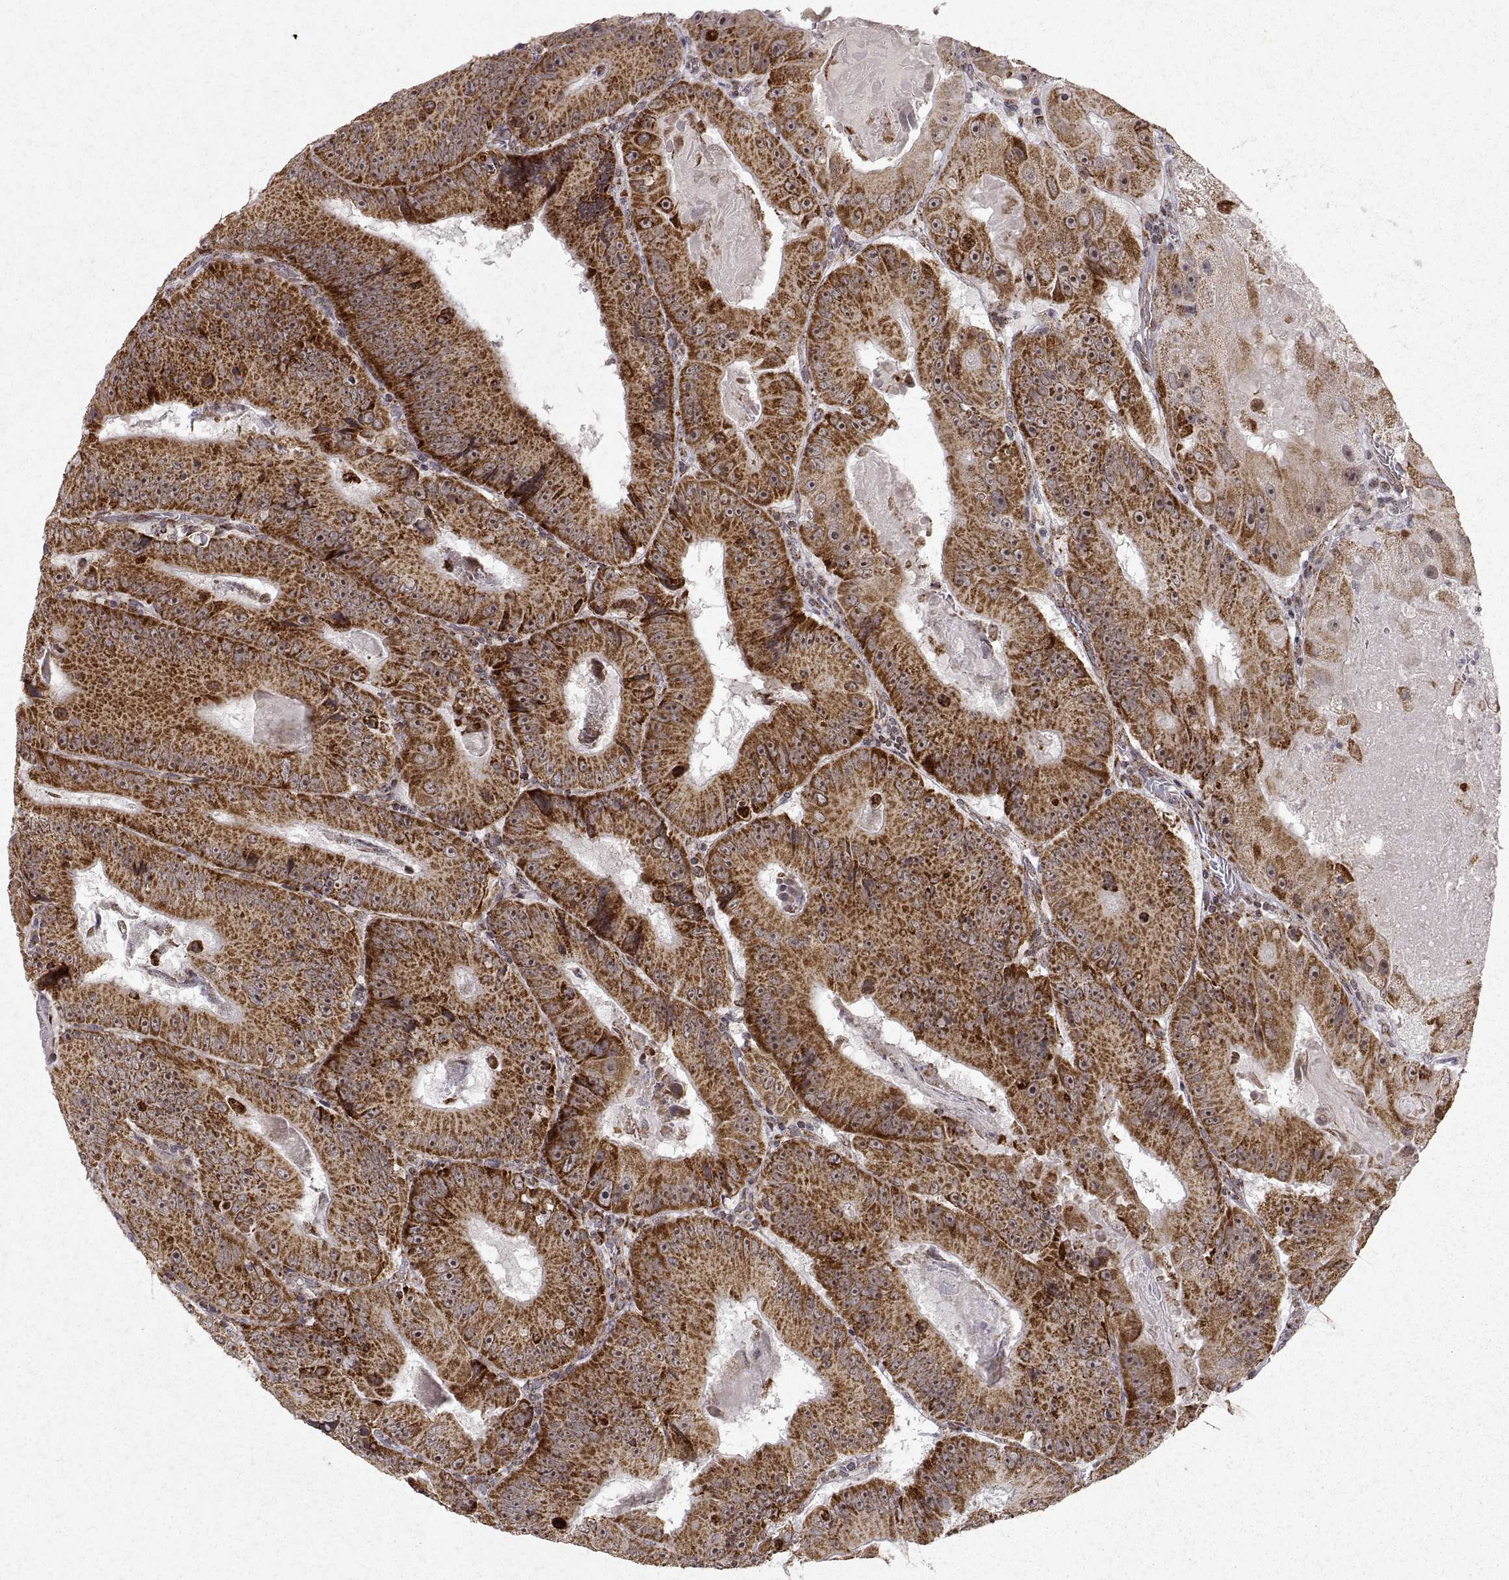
{"staining": {"intensity": "strong", "quantity": ">75%", "location": "cytoplasmic/membranous"}, "tissue": "colorectal cancer", "cell_type": "Tumor cells", "image_type": "cancer", "snomed": [{"axis": "morphology", "description": "Adenocarcinoma, NOS"}, {"axis": "topography", "description": "Colon"}], "caption": "The image shows a brown stain indicating the presence of a protein in the cytoplasmic/membranous of tumor cells in colorectal cancer (adenocarcinoma). (IHC, brightfield microscopy, high magnification).", "gene": "MANBAL", "patient": {"sex": "female", "age": 86}}